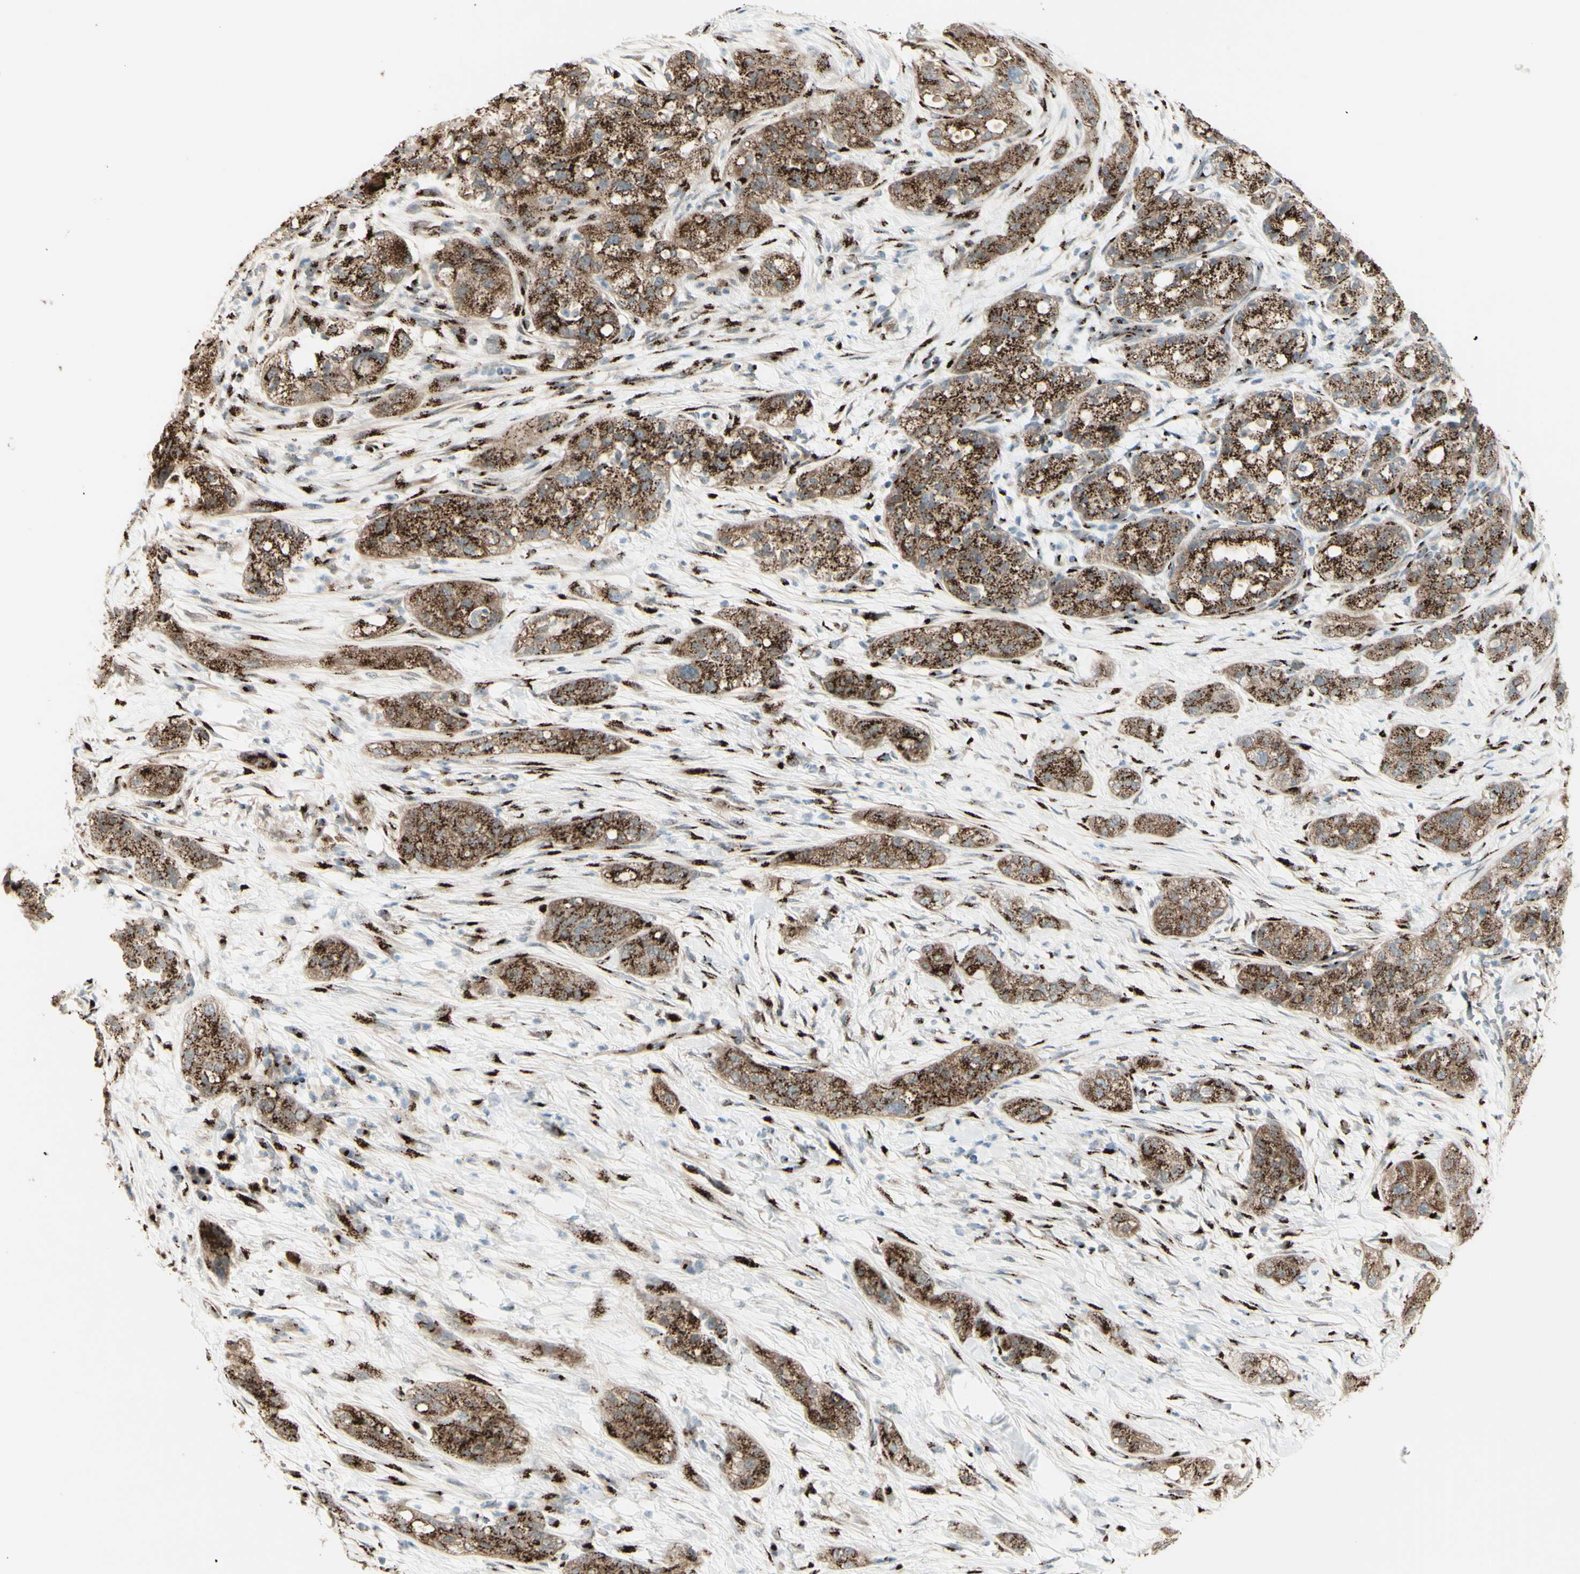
{"staining": {"intensity": "strong", "quantity": ">75%", "location": "cytoplasmic/membranous"}, "tissue": "pancreatic cancer", "cell_type": "Tumor cells", "image_type": "cancer", "snomed": [{"axis": "morphology", "description": "Adenocarcinoma, NOS"}, {"axis": "topography", "description": "Pancreas"}], "caption": "A brown stain shows strong cytoplasmic/membranous staining of a protein in pancreatic adenocarcinoma tumor cells.", "gene": "BPNT2", "patient": {"sex": "female", "age": 78}}